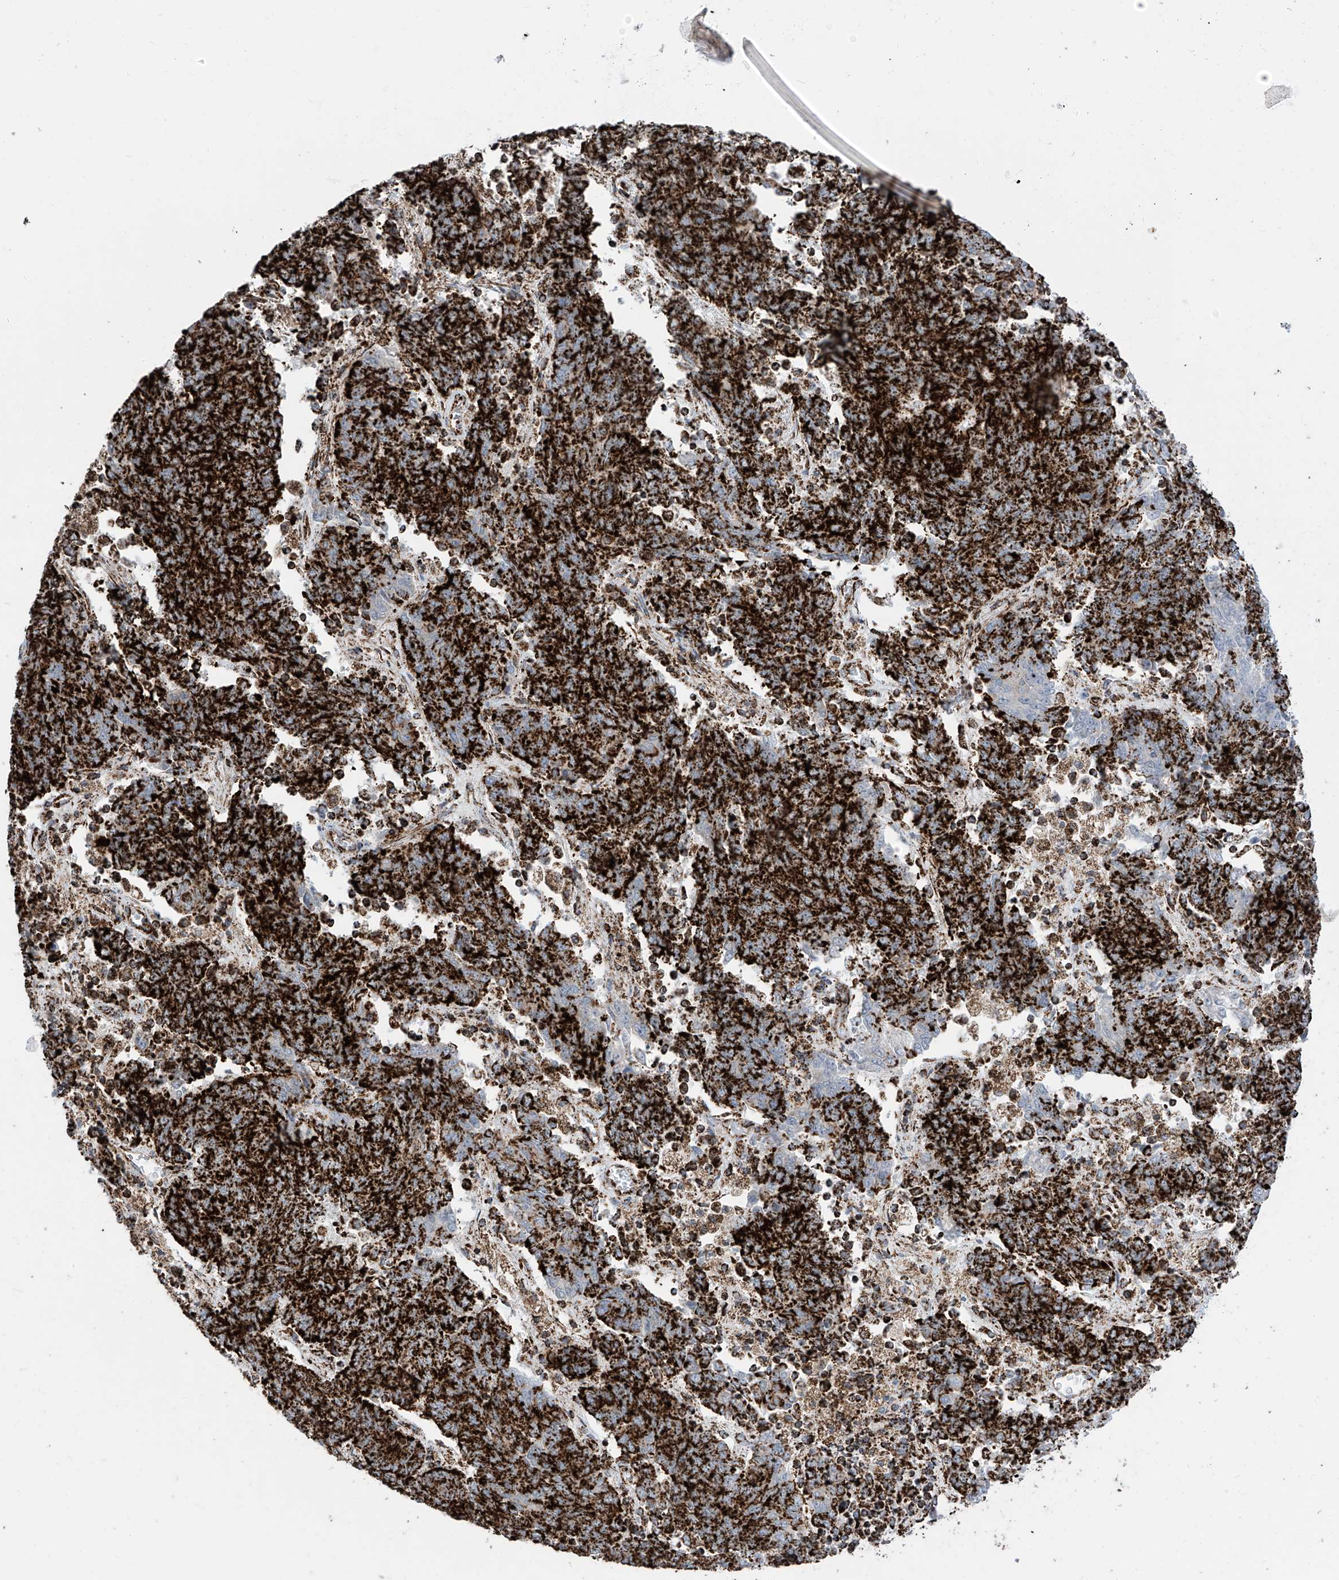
{"staining": {"intensity": "strong", "quantity": ">75%", "location": "cytoplasmic/membranous"}, "tissue": "endometrial cancer", "cell_type": "Tumor cells", "image_type": "cancer", "snomed": [{"axis": "morphology", "description": "Adenocarcinoma, NOS"}, {"axis": "topography", "description": "Endometrium"}], "caption": "This histopathology image exhibits IHC staining of human endometrial cancer (adenocarcinoma), with high strong cytoplasmic/membranous staining in approximately >75% of tumor cells.", "gene": "COX5B", "patient": {"sex": "female", "age": 80}}